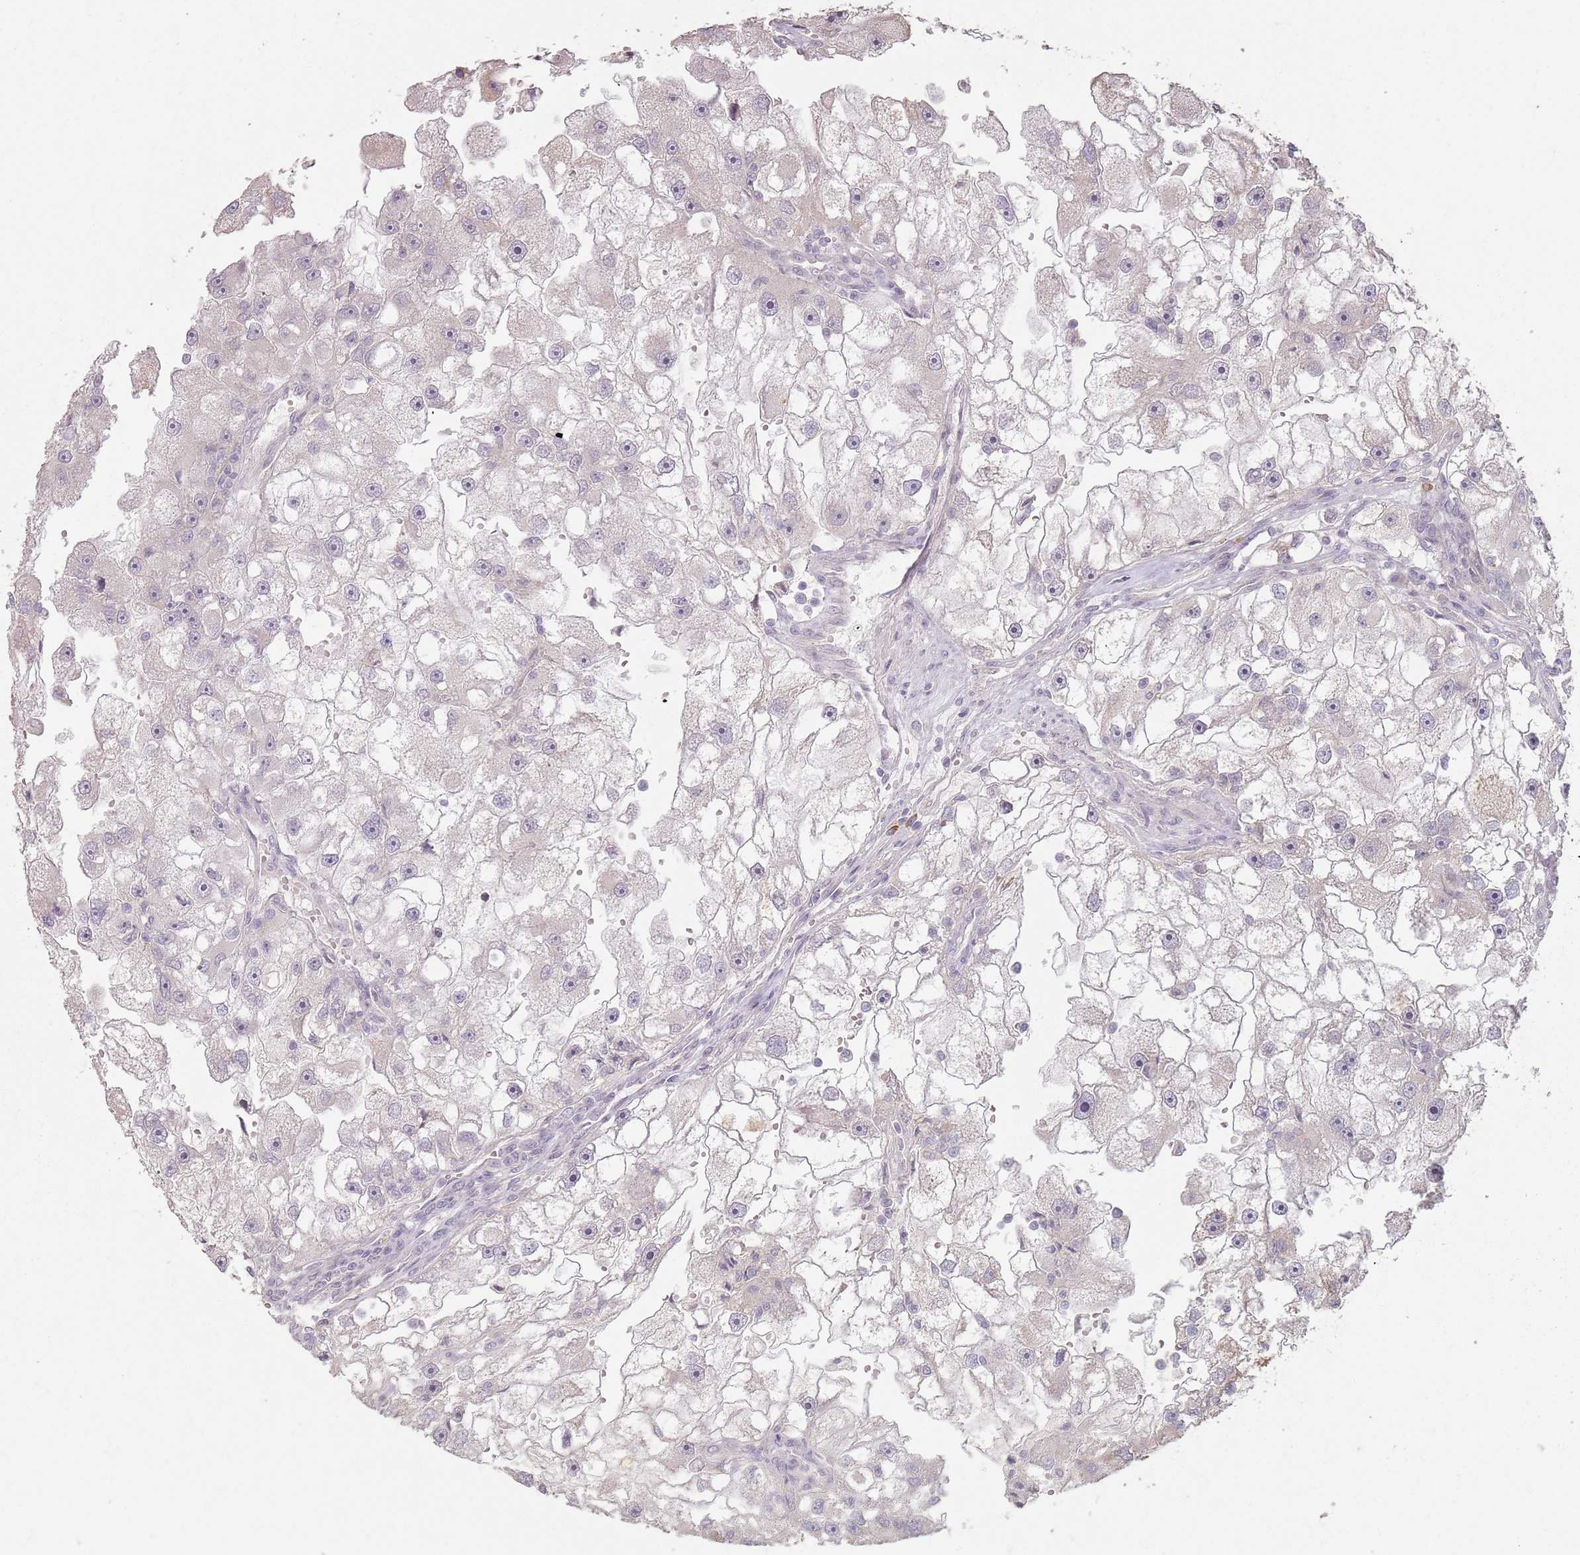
{"staining": {"intensity": "negative", "quantity": "none", "location": "none"}, "tissue": "renal cancer", "cell_type": "Tumor cells", "image_type": "cancer", "snomed": [{"axis": "morphology", "description": "Adenocarcinoma, NOS"}, {"axis": "topography", "description": "Kidney"}], "caption": "Immunohistochemistry (IHC) image of adenocarcinoma (renal) stained for a protein (brown), which exhibits no staining in tumor cells.", "gene": "CCDC168", "patient": {"sex": "male", "age": 63}}